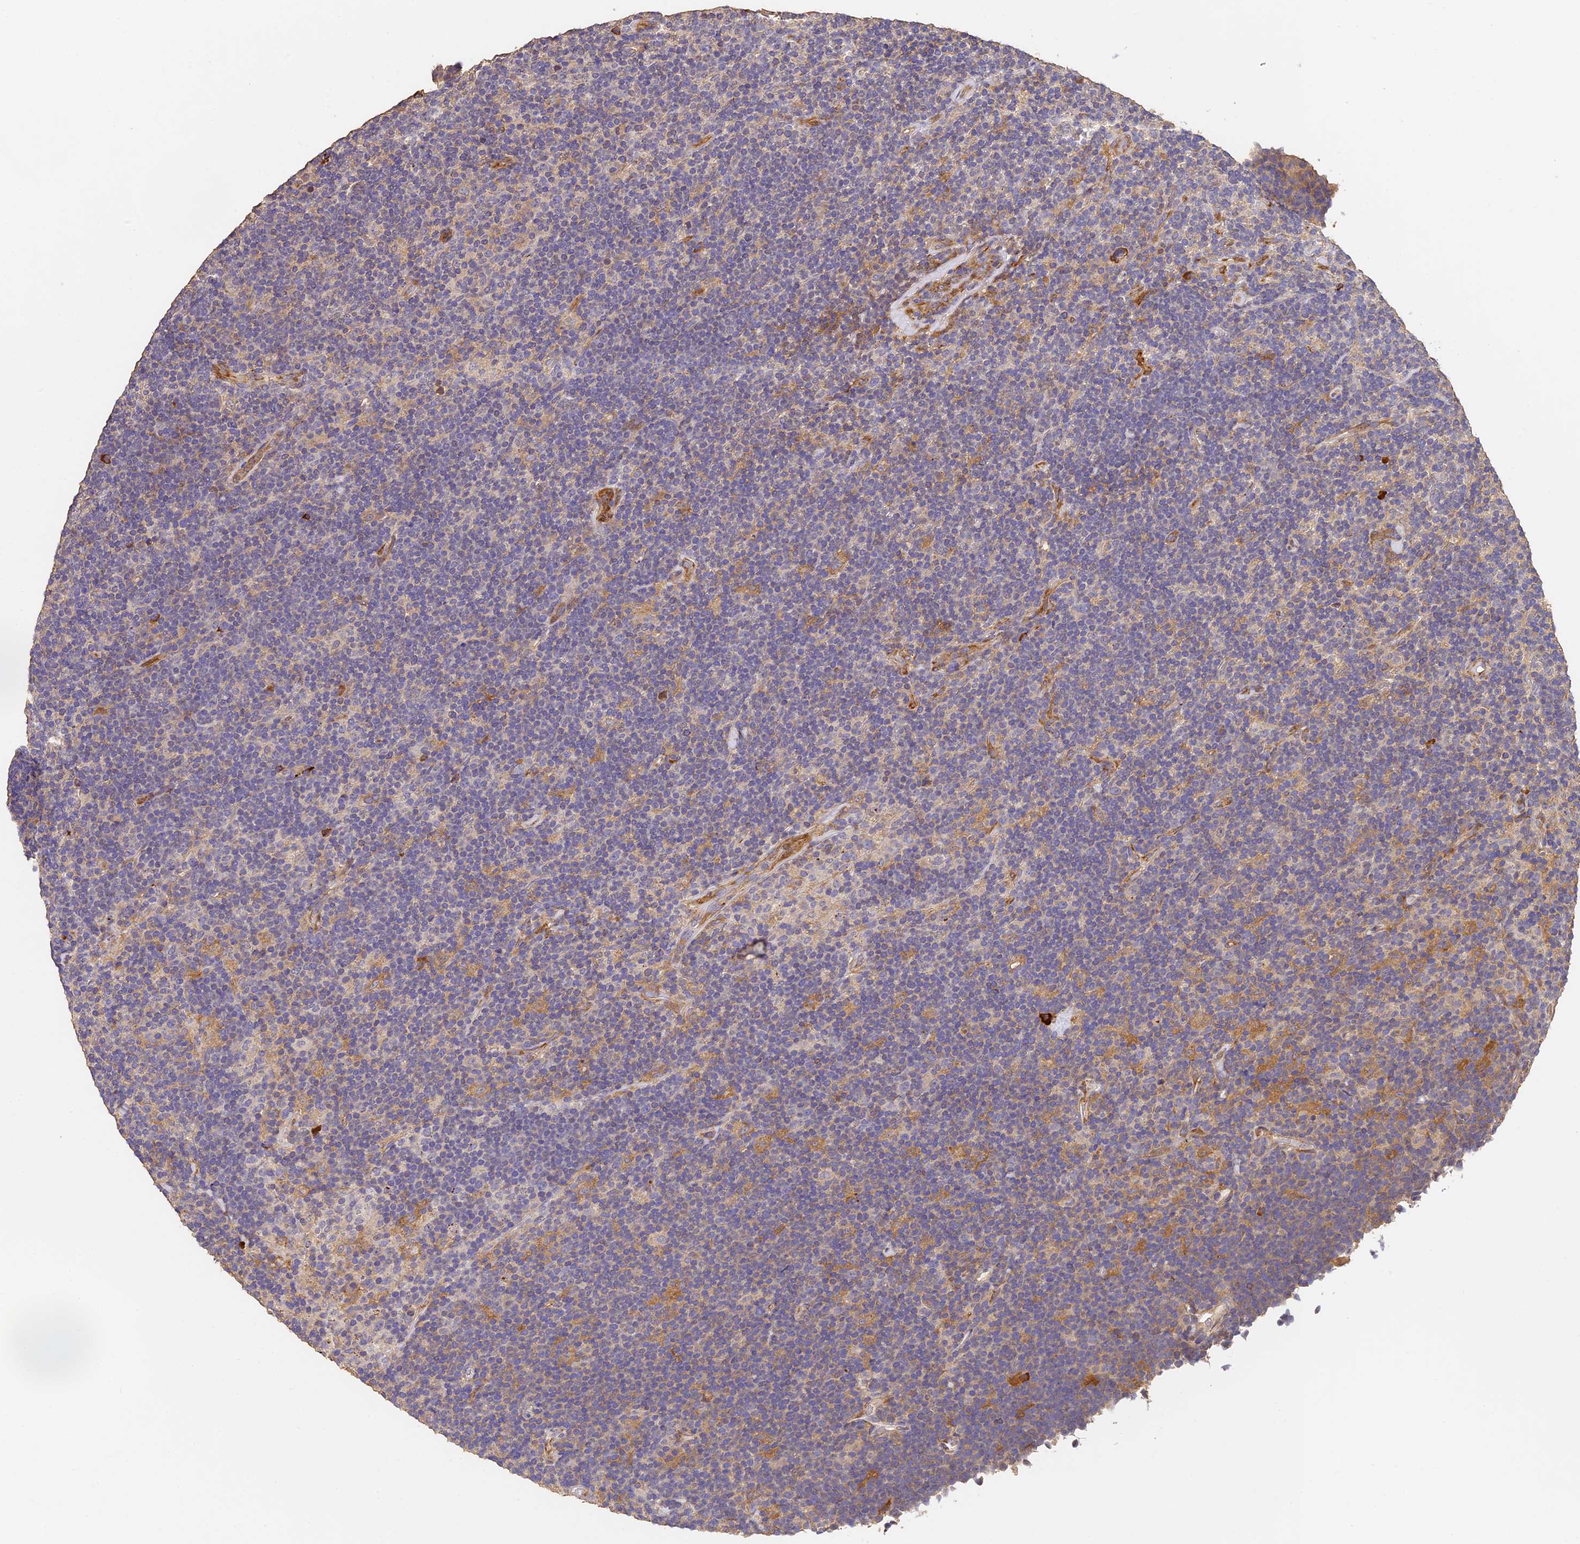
{"staining": {"intensity": "weak", "quantity": "<25%", "location": "cytoplasmic/membranous"}, "tissue": "lymphoma", "cell_type": "Tumor cells", "image_type": "cancer", "snomed": [{"axis": "morphology", "description": "Hodgkin's disease, NOS"}, {"axis": "topography", "description": "Lymph node"}], "caption": "An image of human Hodgkin's disease is negative for staining in tumor cells.", "gene": "SLC11A1", "patient": {"sex": "female", "age": 57}}